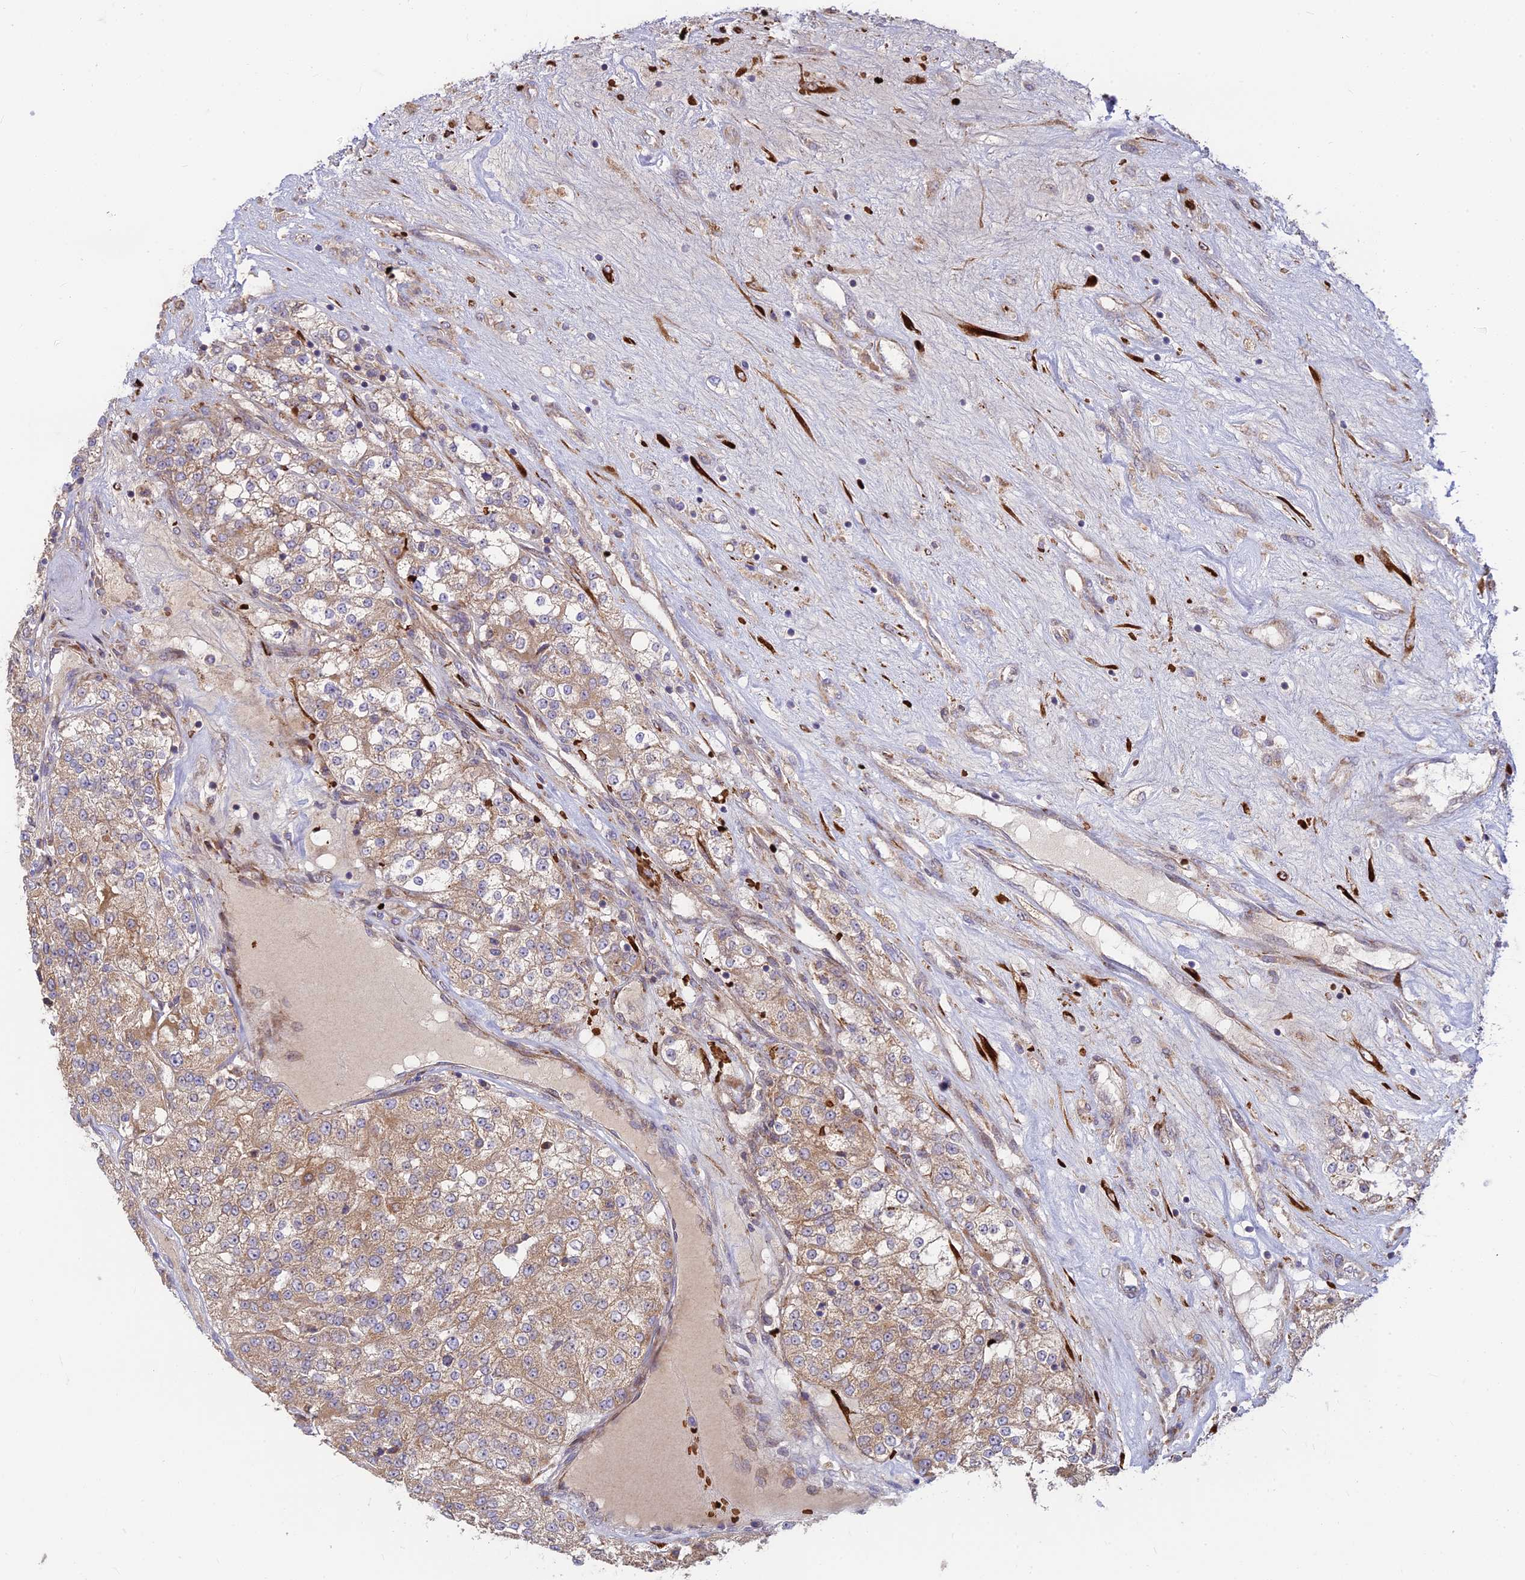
{"staining": {"intensity": "weak", "quantity": ">75%", "location": "cytoplasmic/membranous"}, "tissue": "renal cancer", "cell_type": "Tumor cells", "image_type": "cancer", "snomed": [{"axis": "morphology", "description": "Adenocarcinoma, NOS"}, {"axis": "topography", "description": "Kidney"}], "caption": "Brown immunohistochemical staining in human renal cancer (adenocarcinoma) reveals weak cytoplasmic/membranous staining in approximately >75% of tumor cells. The staining was performed using DAB (3,3'-diaminobenzidine), with brown indicating positive protein expression. Nuclei are stained blue with hematoxylin.", "gene": "UFSP2", "patient": {"sex": "female", "age": 63}}